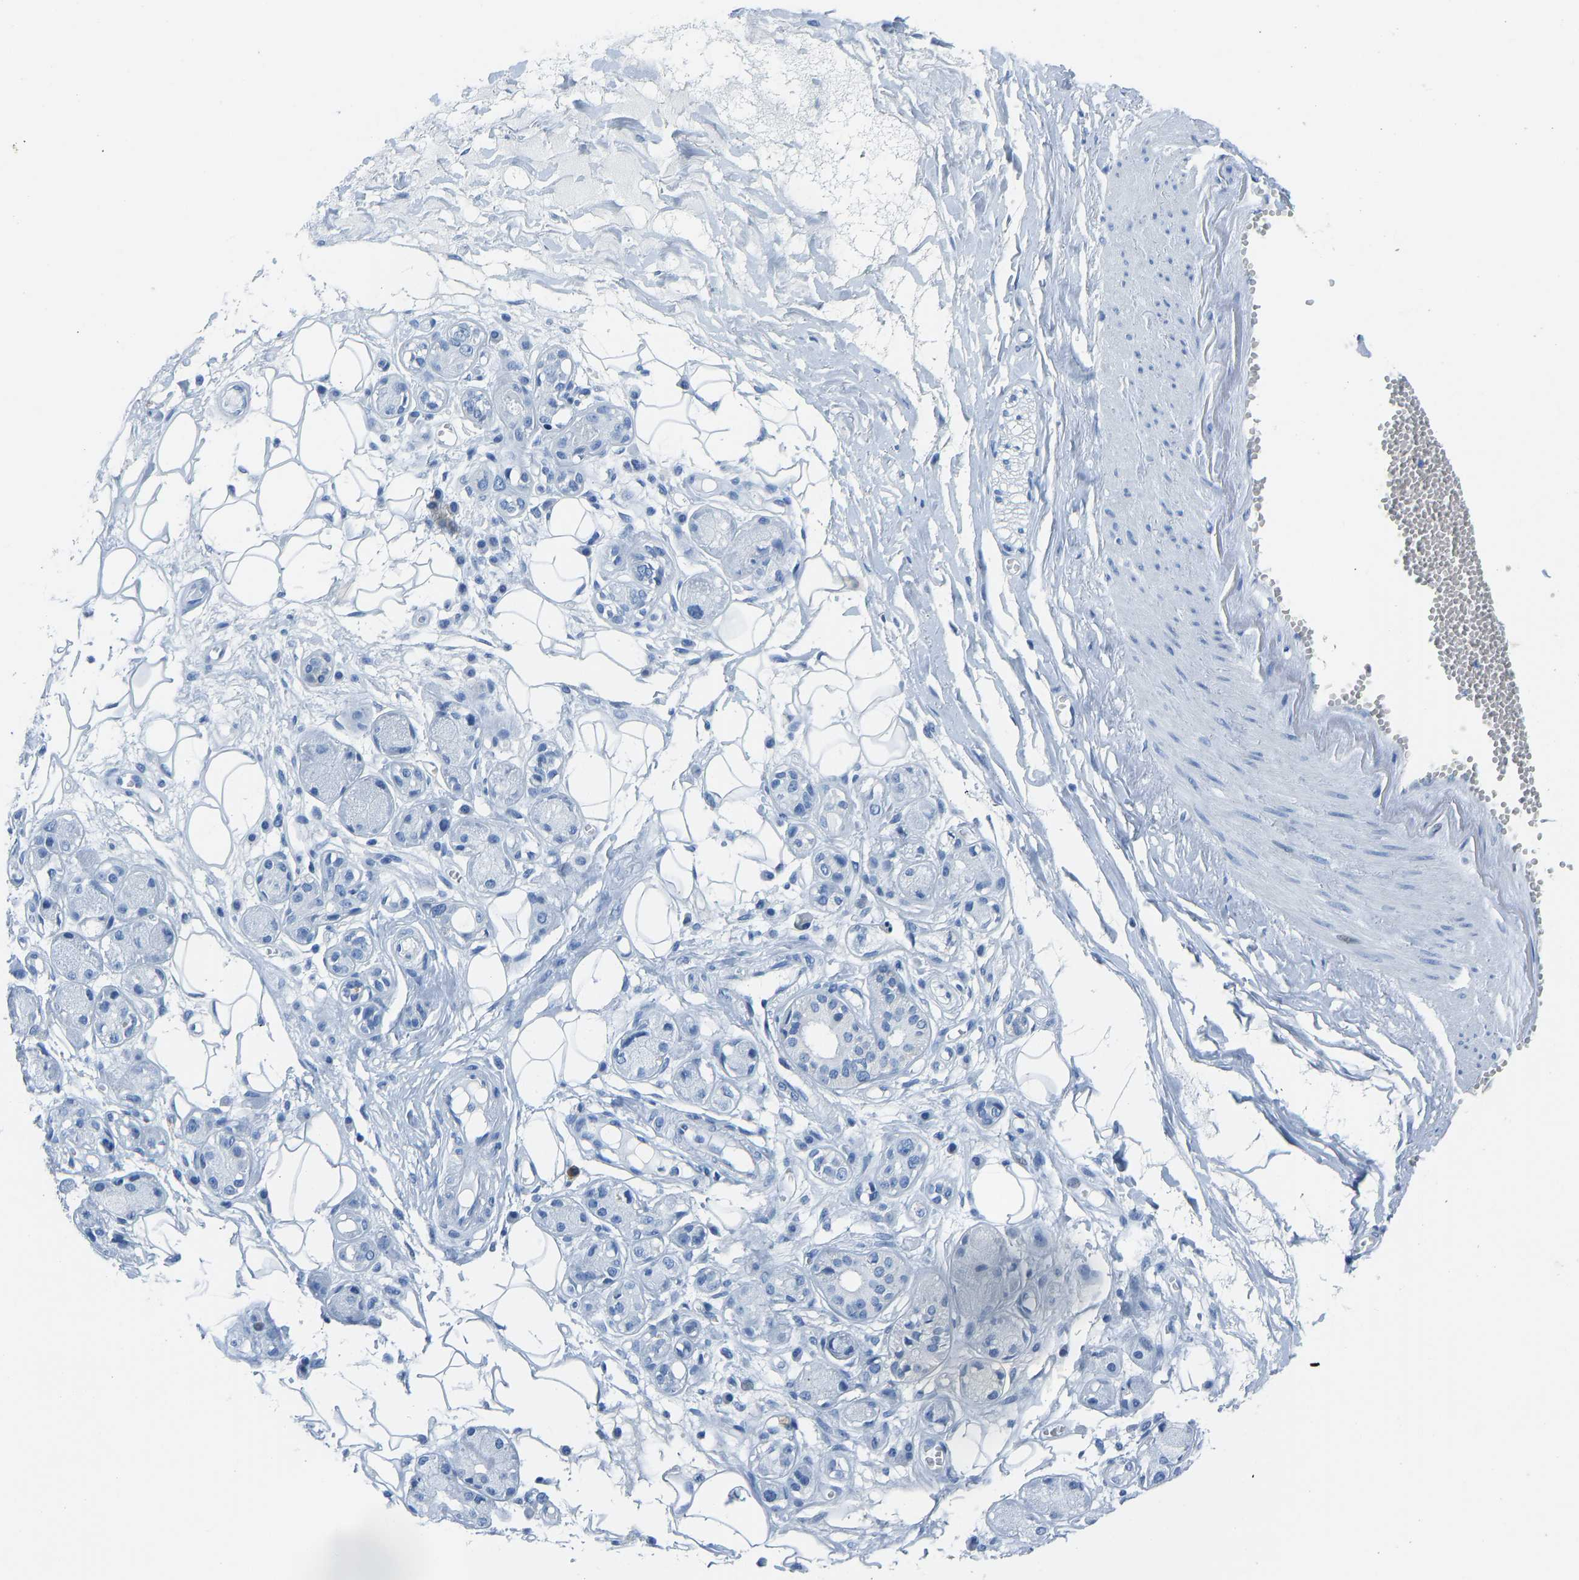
{"staining": {"intensity": "negative", "quantity": "none", "location": "none"}, "tissue": "adipose tissue", "cell_type": "Adipocytes", "image_type": "normal", "snomed": [{"axis": "morphology", "description": "Normal tissue, NOS"}, {"axis": "morphology", "description": "Inflammation, NOS"}, {"axis": "topography", "description": "Salivary gland"}, {"axis": "topography", "description": "Peripheral nerve tissue"}], "caption": "Micrograph shows no protein positivity in adipocytes of unremarkable adipose tissue.", "gene": "SERPINB3", "patient": {"sex": "female", "age": 75}}